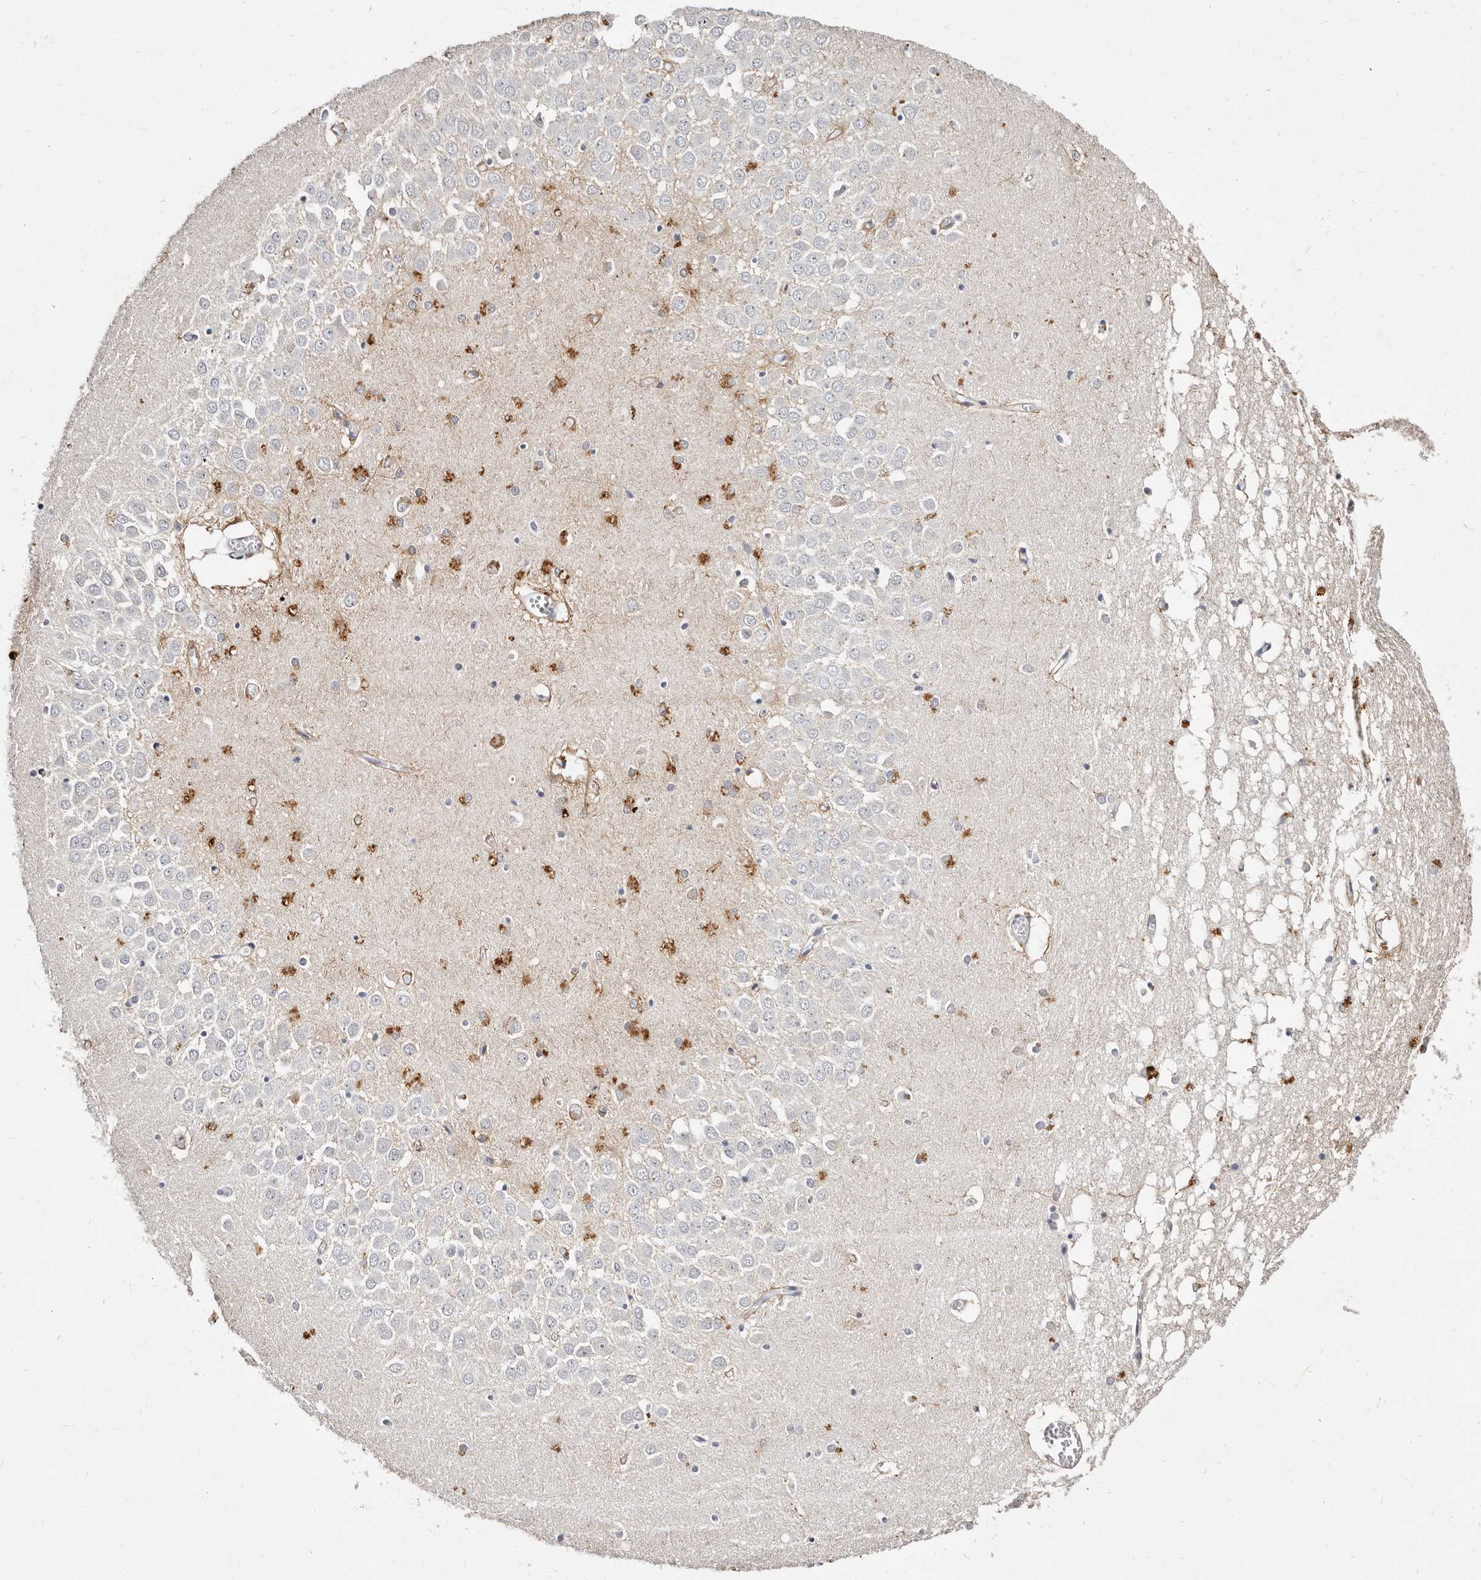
{"staining": {"intensity": "moderate", "quantity": "<25%", "location": "cytoplasmic/membranous"}, "tissue": "hippocampus", "cell_type": "Glial cells", "image_type": "normal", "snomed": [{"axis": "morphology", "description": "Normal tissue, NOS"}, {"axis": "topography", "description": "Hippocampus"}], "caption": "Protein expression by immunohistochemistry reveals moderate cytoplasmic/membranous staining in approximately <25% of glial cells in benign hippocampus.", "gene": "MRPS33", "patient": {"sex": "male", "age": 70}}